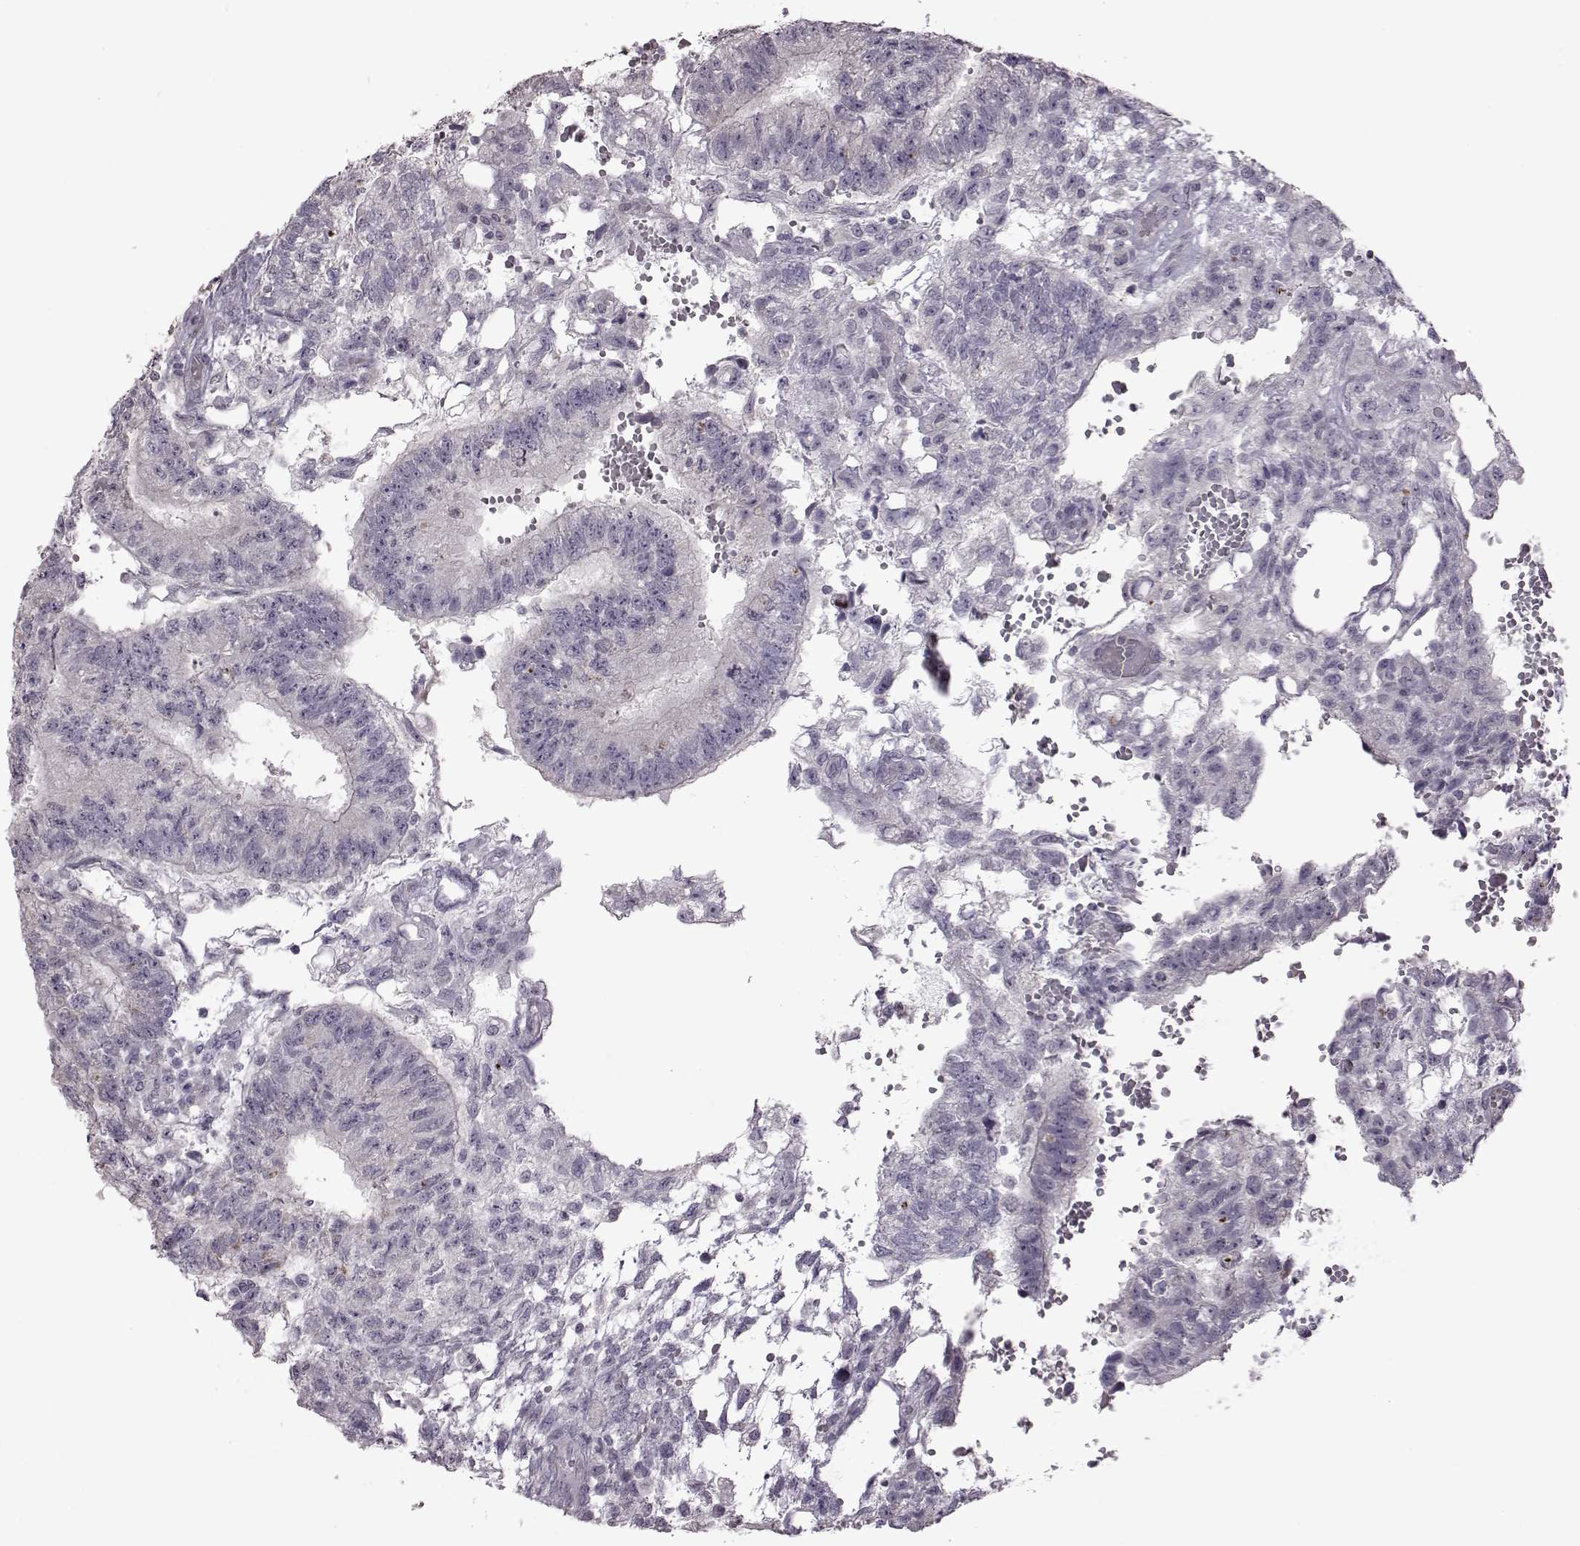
{"staining": {"intensity": "negative", "quantity": "none", "location": "none"}, "tissue": "testis cancer", "cell_type": "Tumor cells", "image_type": "cancer", "snomed": [{"axis": "morphology", "description": "Carcinoma, Embryonal, NOS"}, {"axis": "topography", "description": "Testis"}], "caption": "Immunohistochemical staining of human testis embryonal carcinoma reveals no significant expression in tumor cells. (Brightfield microscopy of DAB immunohistochemistry (IHC) at high magnification).", "gene": "GAL", "patient": {"sex": "male", "age": 32}}